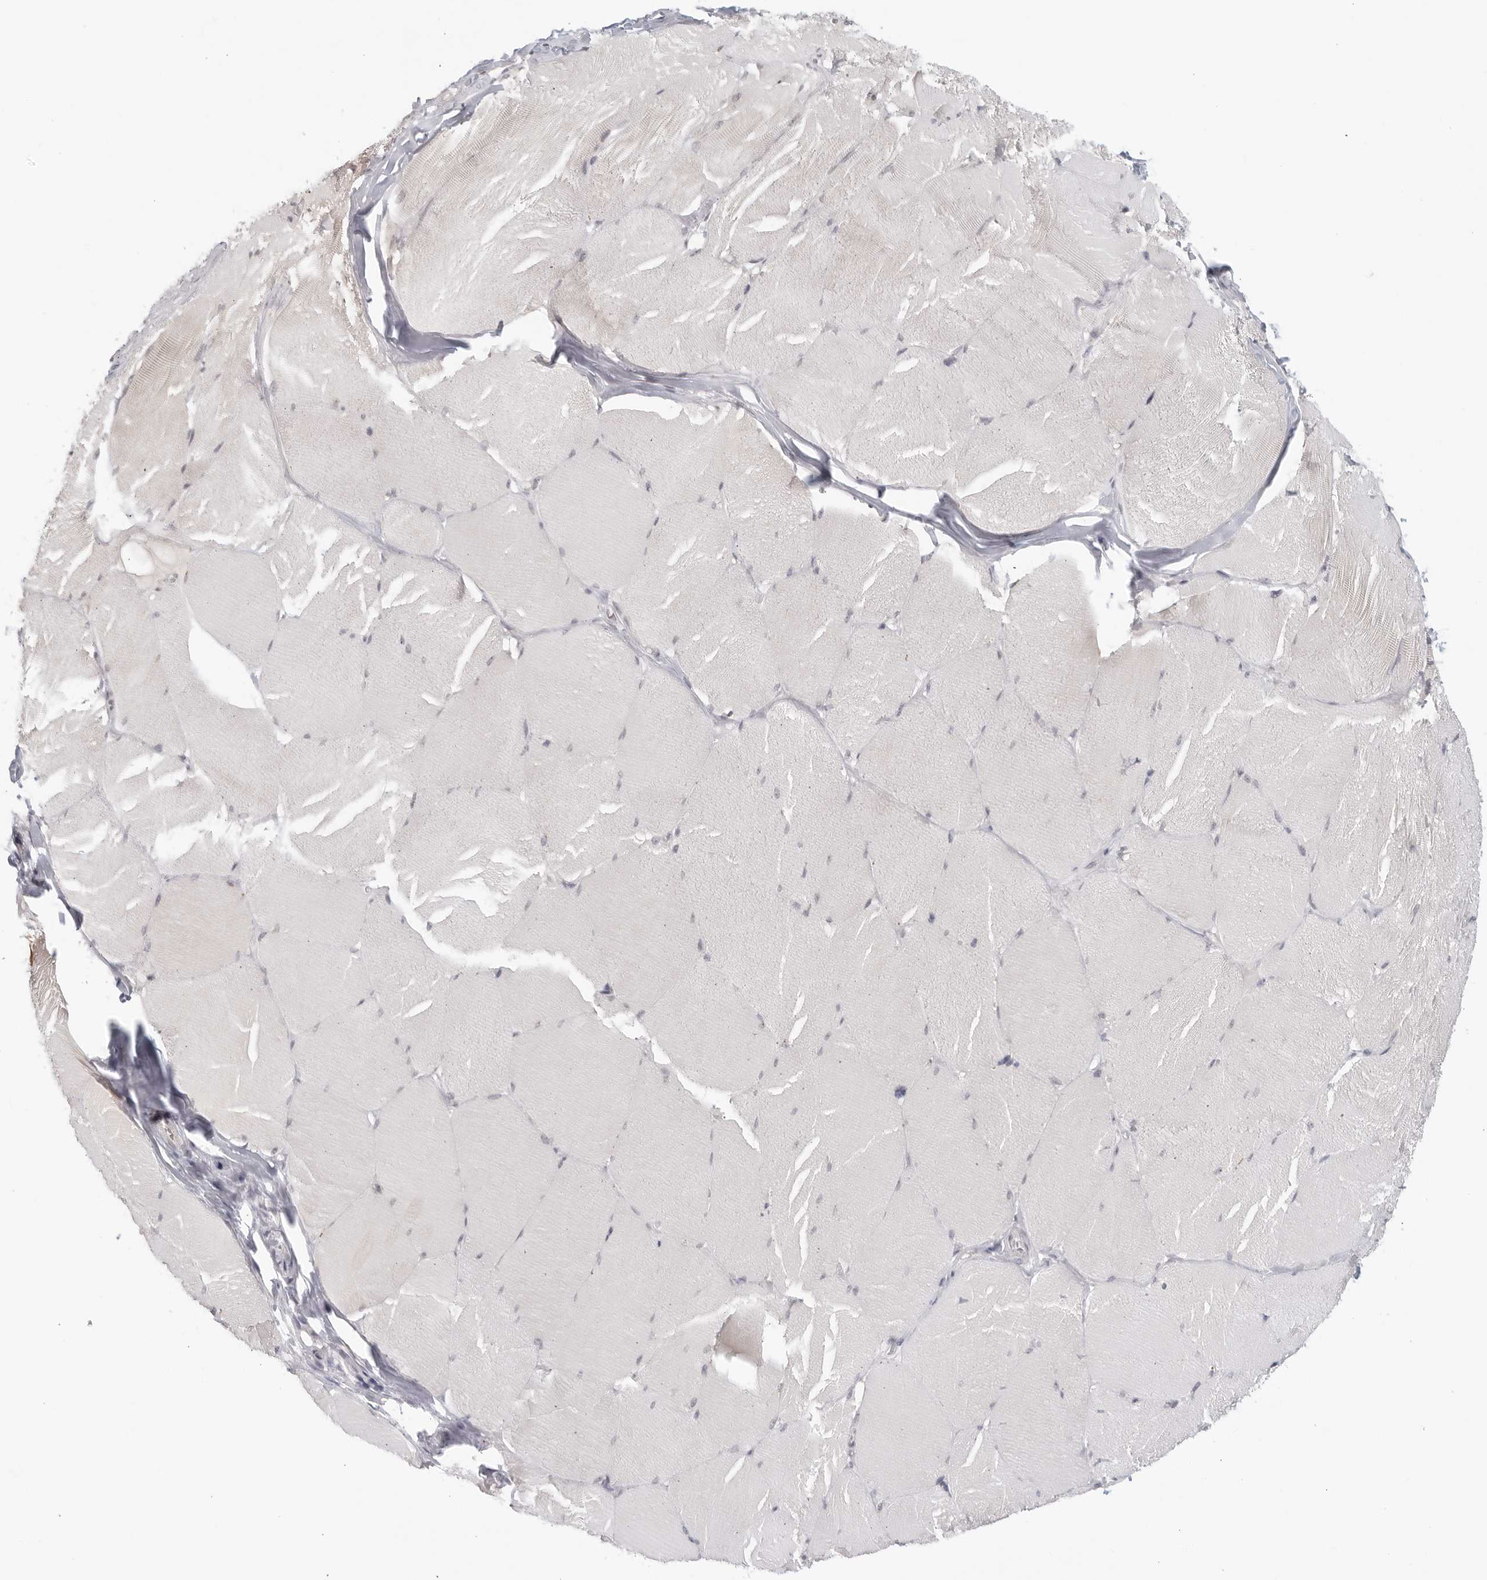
{"staining": {"intensity": "negative", "quantity": "none", "location": "none"}, "tissue": "skeletal muscle", "cell_type": "Myocytes", "image_type": "normal", "snomed": [{"axis": "morphology", "description": "Normal tissue, NOS"}, {"axis": "topography", "description": "Skin"}, {"axis": "topography", "description": "Skeletal muscle"}], "caption": "High power microscopy photomicrograph of an IHC micrograph of benign skeletal muscle, revealing no significant positivity in myocytes.", "gene": "RAB11FIP3", "patient": {"sex": "male", "age": 83}}